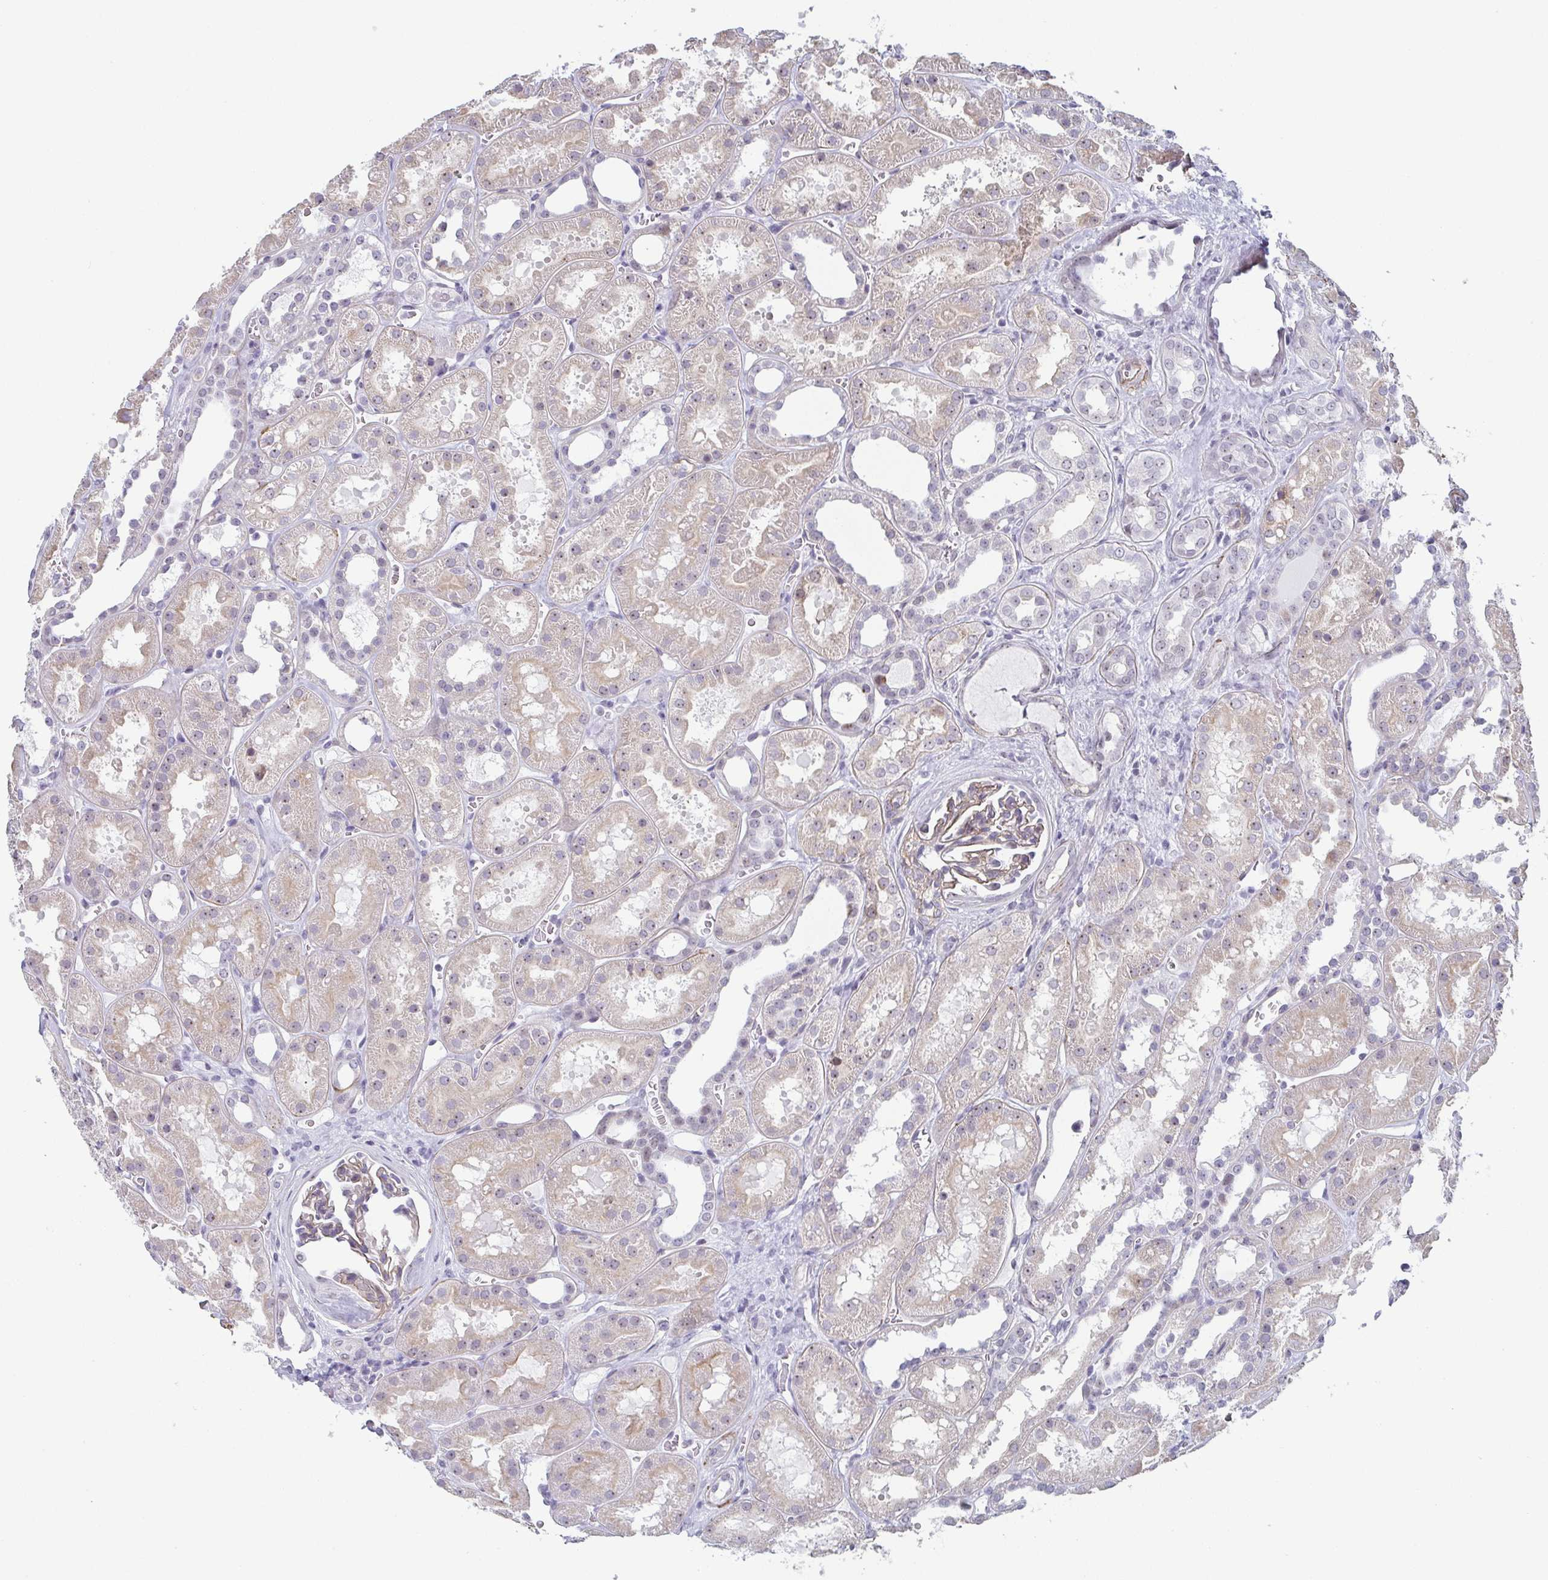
{"staining": {"intensity": "negative", "quantity": "none", "location": "none"}, "tissue": "kidney", "cell_type": "Cells in glomeruli", "image_type": "normal", "snomed": [{"axis": "morphology", "description": "Normal tissue, NOS"}, {"axis": "topography", "description": "Kidney"}], "caption": "An image of human kidney is negative for staining in cells in glomeruli. (Stains: DAB (3,3'-diaminobenzidine) immunohistochemistry (IHC) with hematoxylin counter stain, Microscopy: brightfield microscopy at high magnification).", "gene": "EXOSC7", "patient": {"sex": "female", "age": 41}}